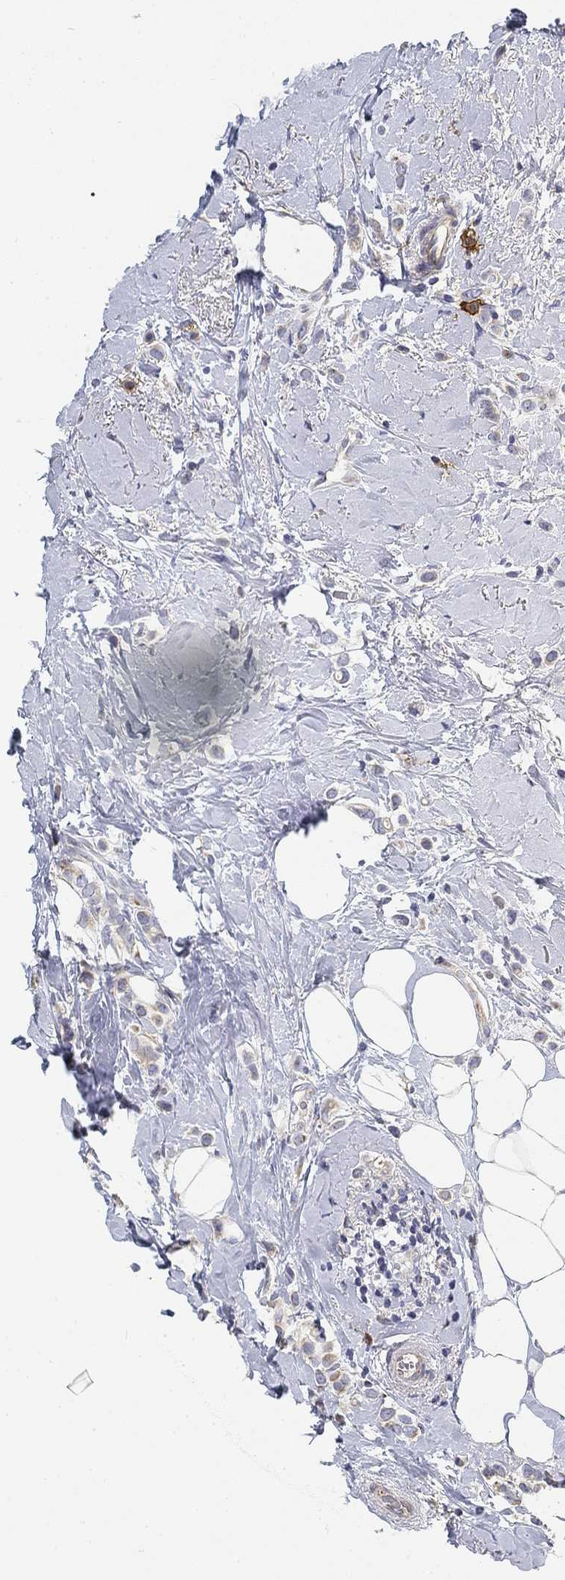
{"staining": {"intensity": "negative", "quantity": "none", "location": "none"}, "tissue": "breast cancer", "cell_type": "Tumor cells", "image_type": "cancer", "snomed": [{"axis": "morphology", "description": "Lobular carcinoma"}, {"axis": "topography", "description": "Breast"}], "caption": "Tumor cells show no significant expression in breast cancer (lobular carcinoma). Brightfield microscopy of IHC stained with DAB (brown) and hematoxylin (blue), captured at high magnification.", "gene": "SLC2A5", "patient": {"sex": "female", "age": 66}}